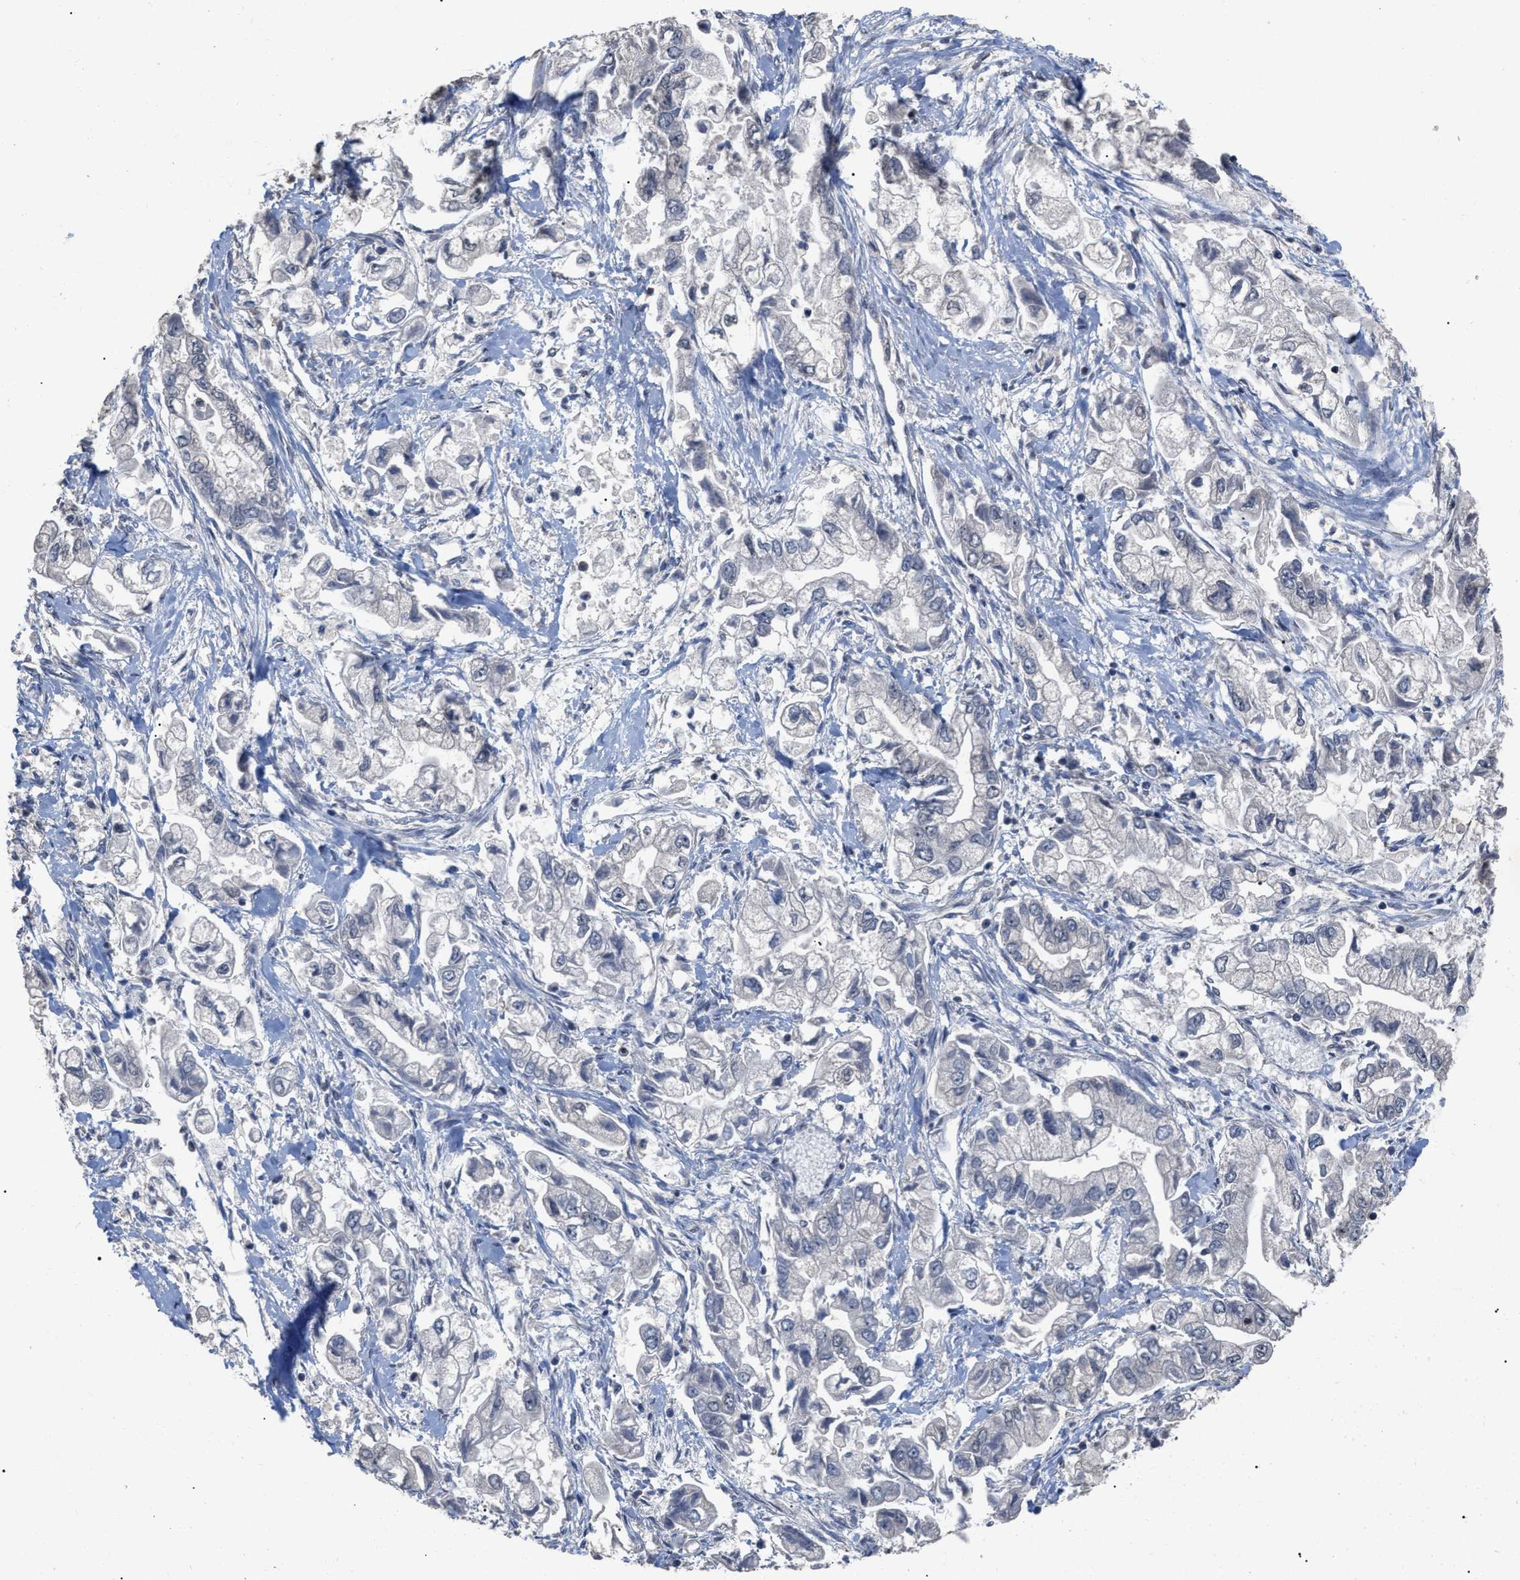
{"staining": {"intensity": "negative", "quantity": "none", "location": "none"}, "tissue": "stomach cancer", "cell_type": "Tumor cells", "image_type": "cancer", "snomed": [{"axis": "morphology", "description": "Normal tissue, NOS"}, {"axis": "morphology", "description": "Adenocarcinoma, NOS"}, {"axis": "topography", "description": "Stomach"}], "caption": "Immunohistochemistry (IHC) image of neoplastic tissue: stomach cancer (adenocarcinoma) stained with DAB (3,3'-diaminobenzidine) reveals no significant protein positivity in tumor cells.", "gene": "JAZF1", "patient": {"sex": "male", "age": 62}}